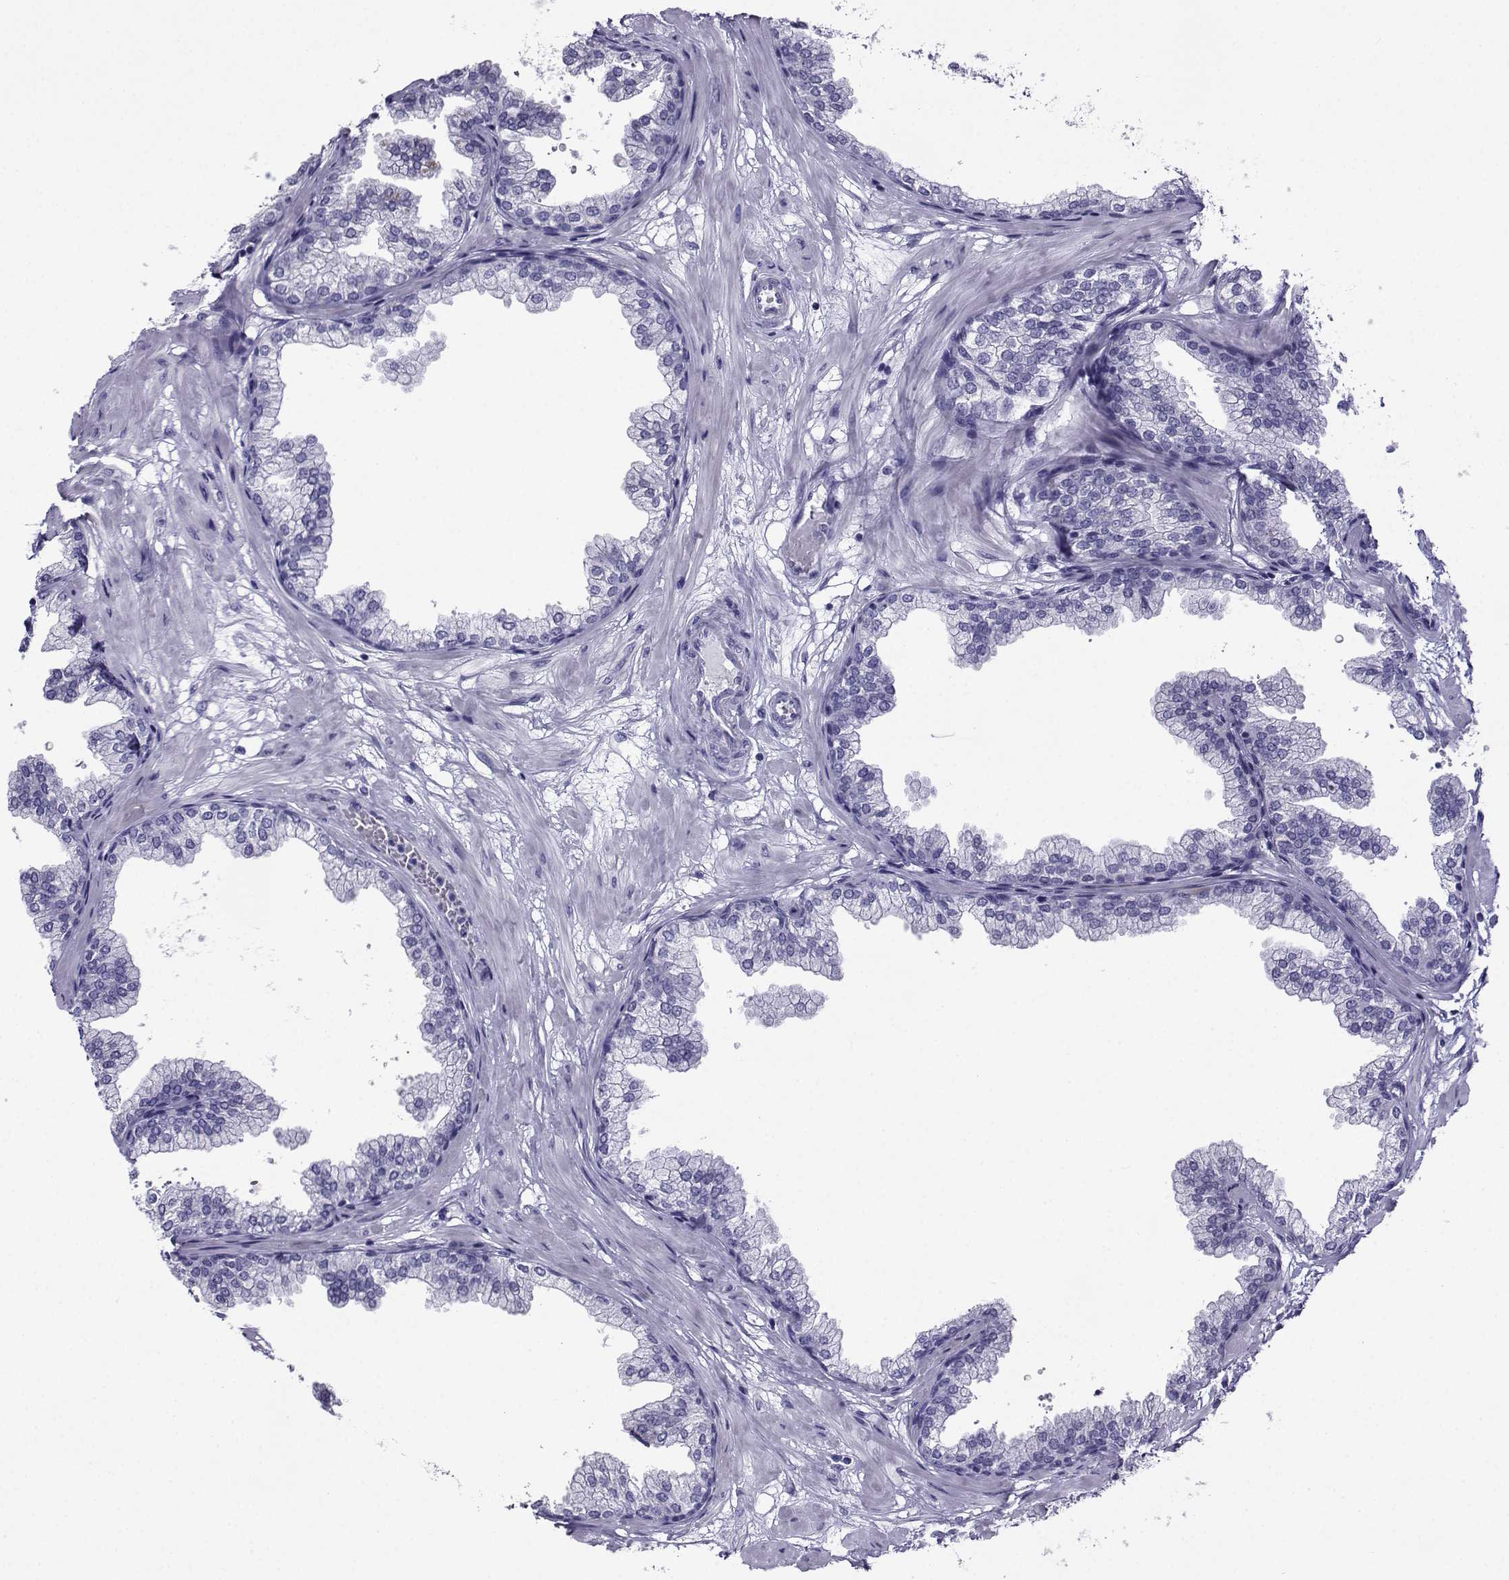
{"staining": {"intensity": "negative", "quantity": "none", "location": "none"}, "tissue": "prostate", "cell_type": "Glandular cells", "image_type": "normal", "snomed": [{"axis": "morphology", "description": "Normal tissue, NOS"}, {"axis": "topography", "description": "Prostate"}], "caption": "A high-resolution histopathology image shows immunohistochemistry staining of benign prostate, which demonstrates no significant expression in glandular cells.", "gene": "CRYBB1", "patient": {"sex": "male", "age": 37}}